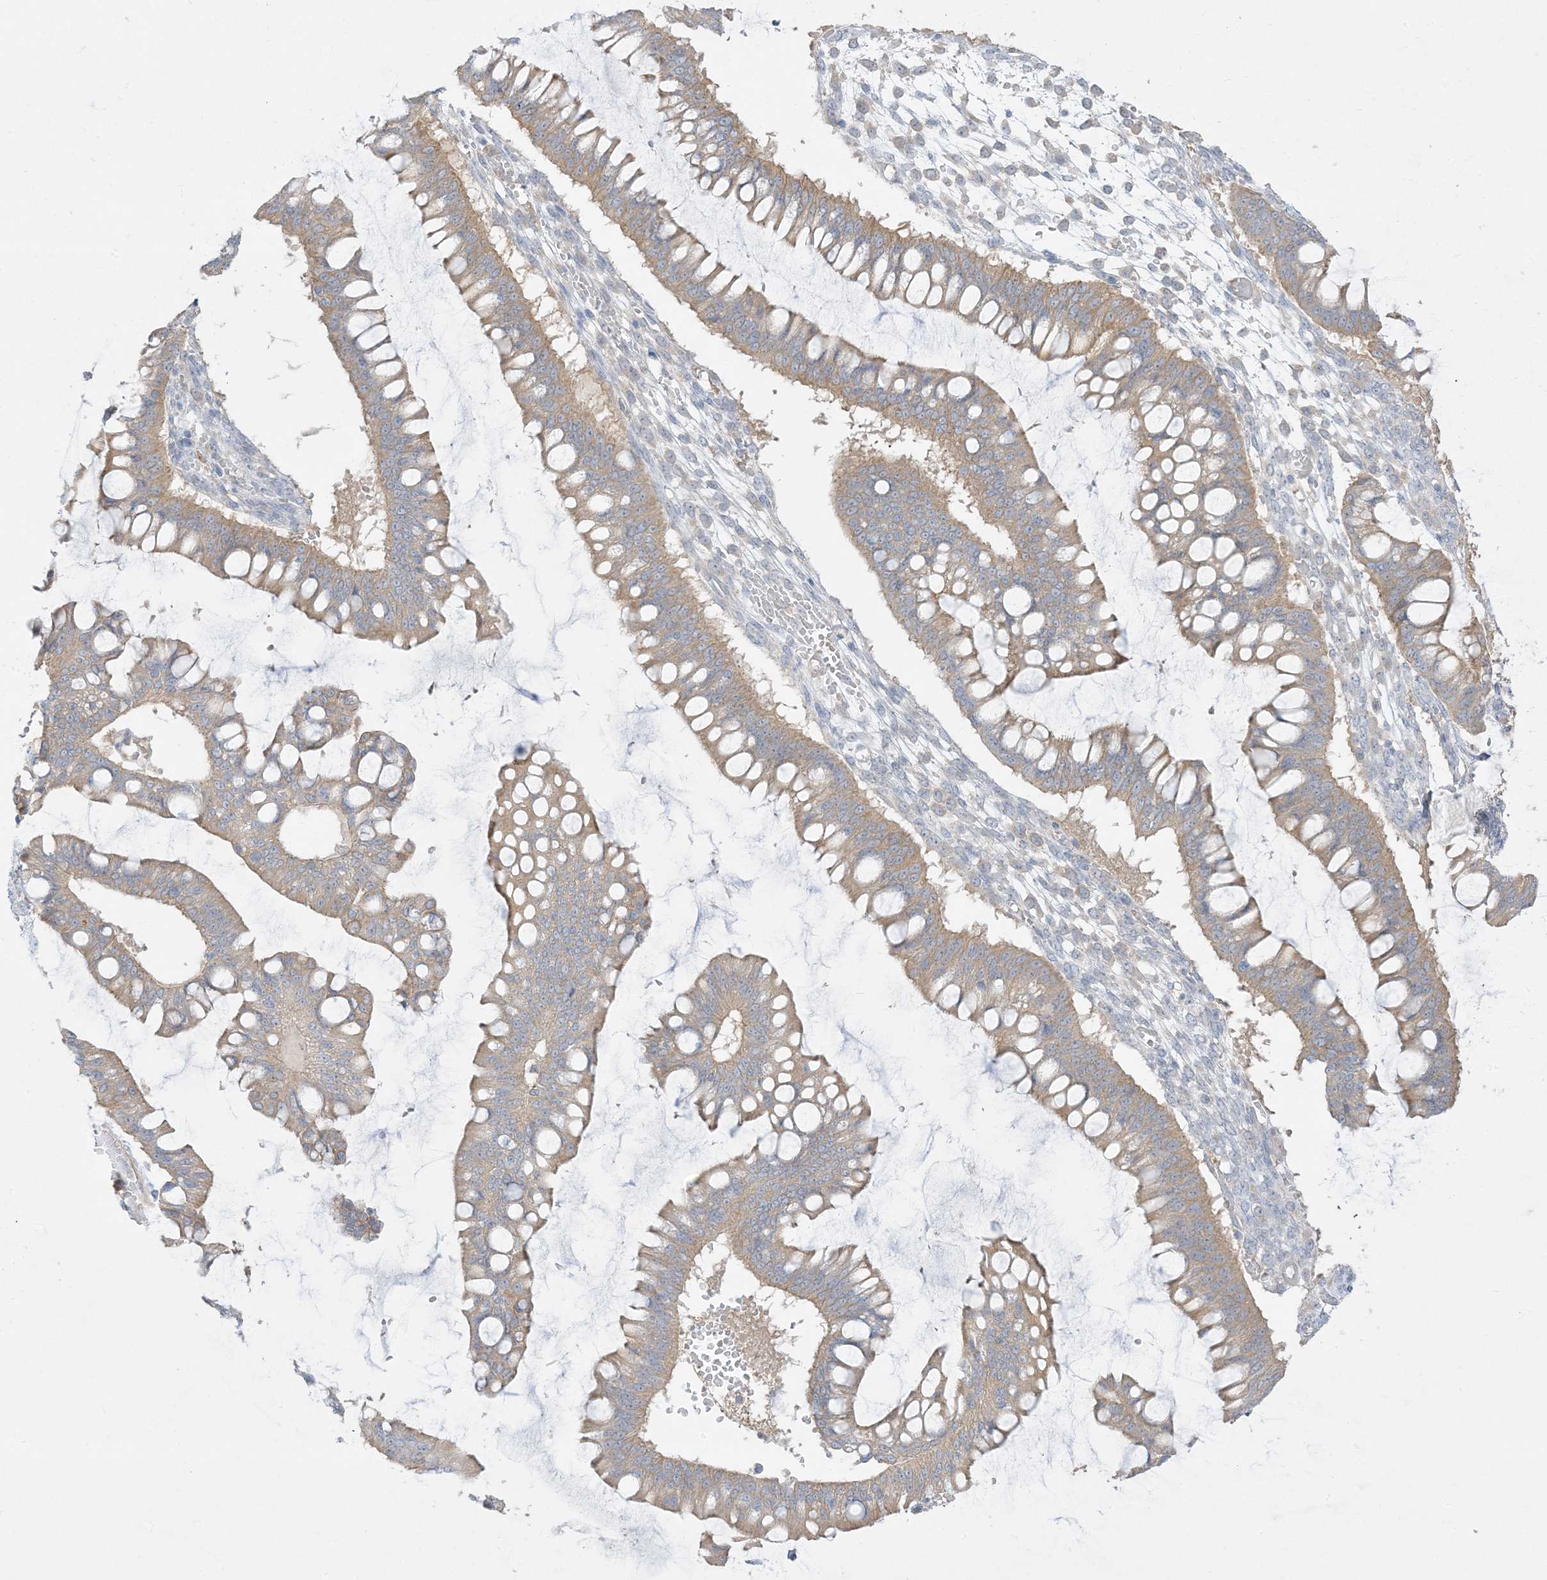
{"staining": {"intensity": "weak", "quantity": ">75%", "location": "cytoplasmic/membranous"}, "tissue": "ovarian cancer", "cell_type": "Tumor cells", "image_type": "cancer", "snomed": [{"axis": "morphology", "description": "Cystadenocarcinoma, mucinous, NOS"}, {"axis": "topography", "description": "Ovary"}], "caption": "Ovarian cancer stained with a brown dye demonstrates weak cytoplasmic/membranous positive staining in about >75% of tumor cells.", "gene": "ARHGEF9", "patient": {"sex": "female", "age": 73}}